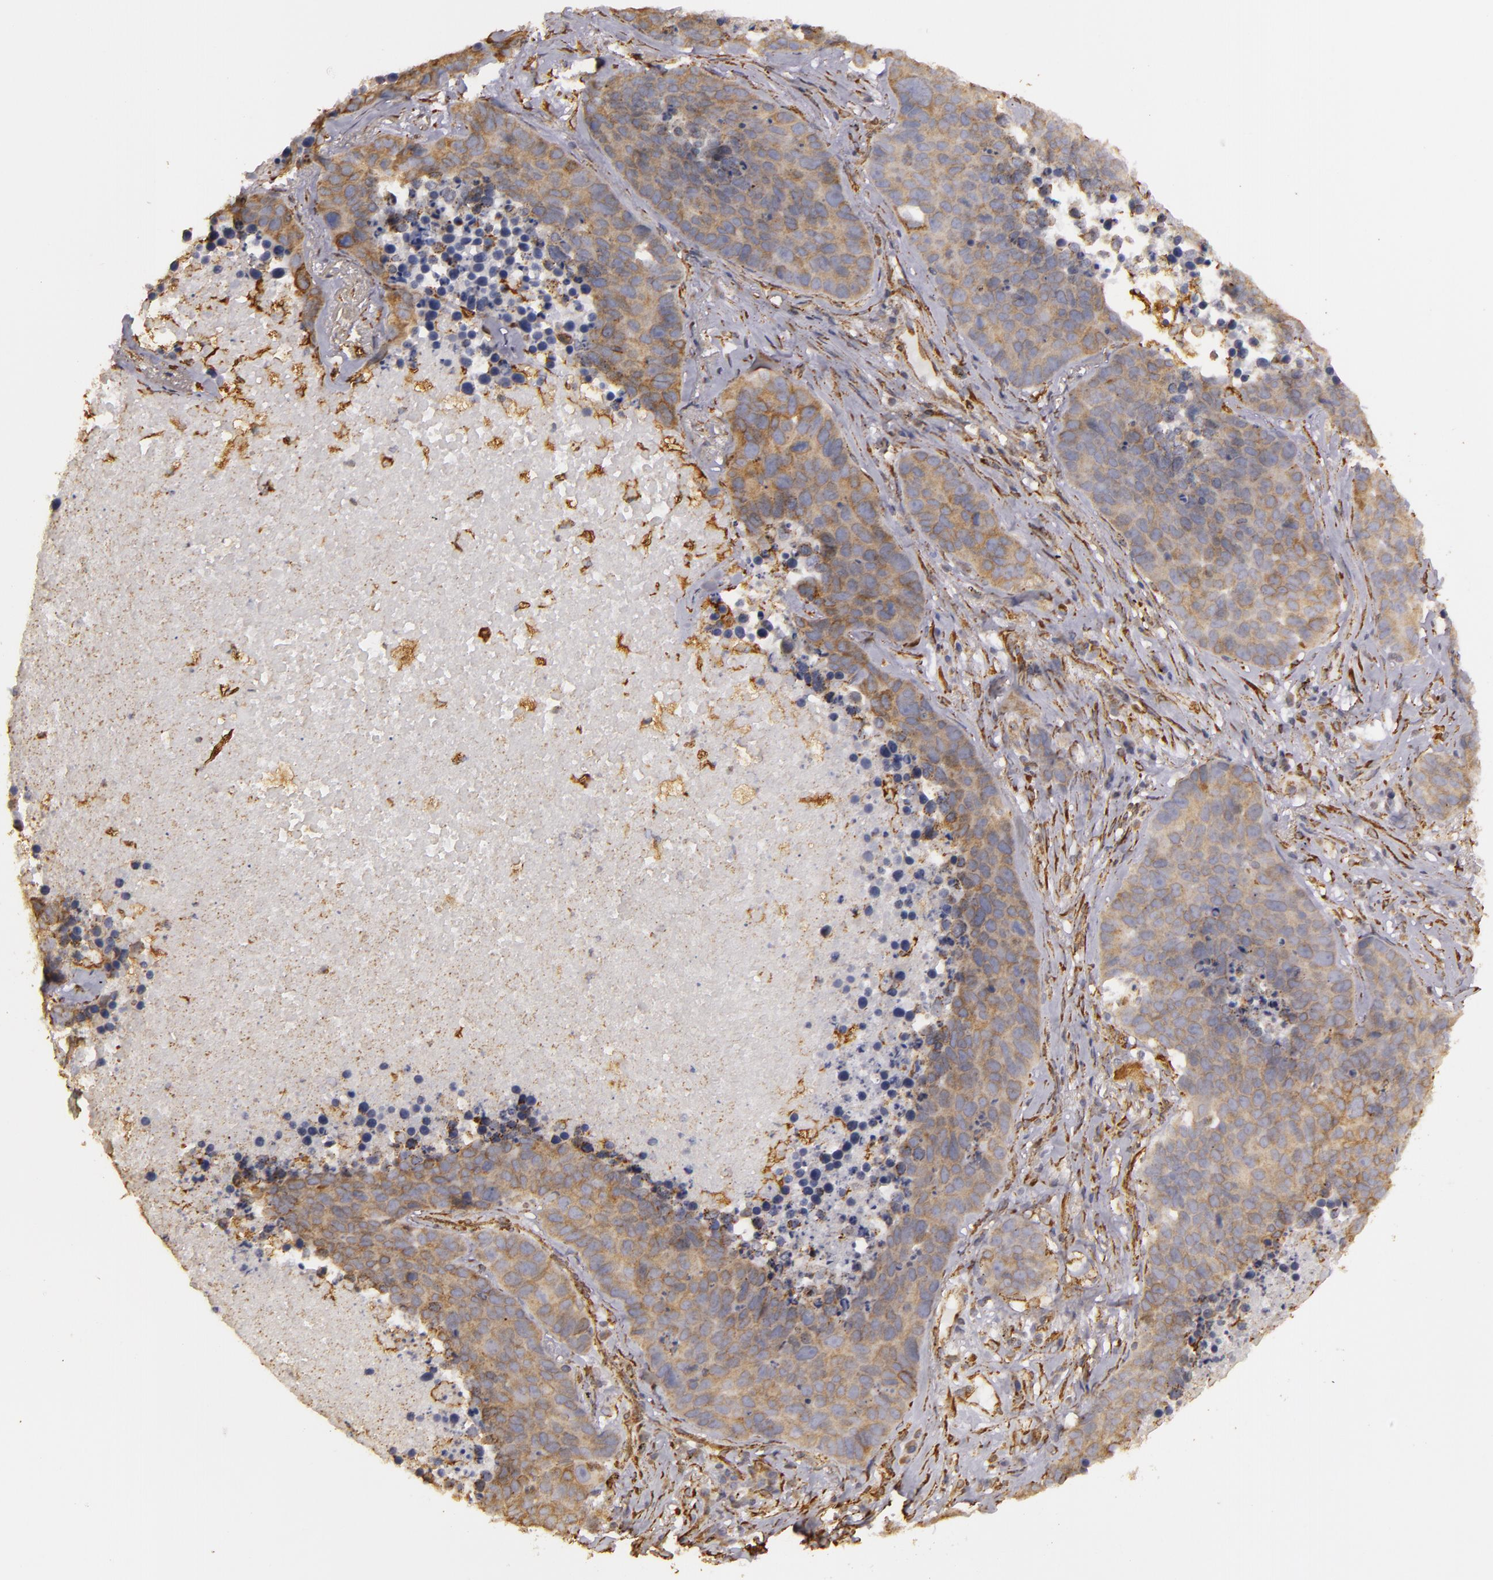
{"staining": {"intensity": "moderate", "quantity": ">75%", "location": "cytoplasmic/membranous"}, "tissue": "lung cancer", "cell_type": "Tumor cells", "image_type": "cancer", "snomed": [{"axis": "morphology", "description": "Carcinoid, malignant, NOS"}, {"axis": "topography", "description": "Lung"}], "caption": "Immunohistochemistry (DAB) staining of malignant carcinoid (lung) demonstrates moderate cytoplasmic/membranous protein staining in about >75% of tumor cells. (DAB (3,3'-diaminobenzidine) IHC, brown staining for protein, blue staining for nuclei).", "gene": "CYB5R3", "patient": {"sex": "male", "age": 60}}